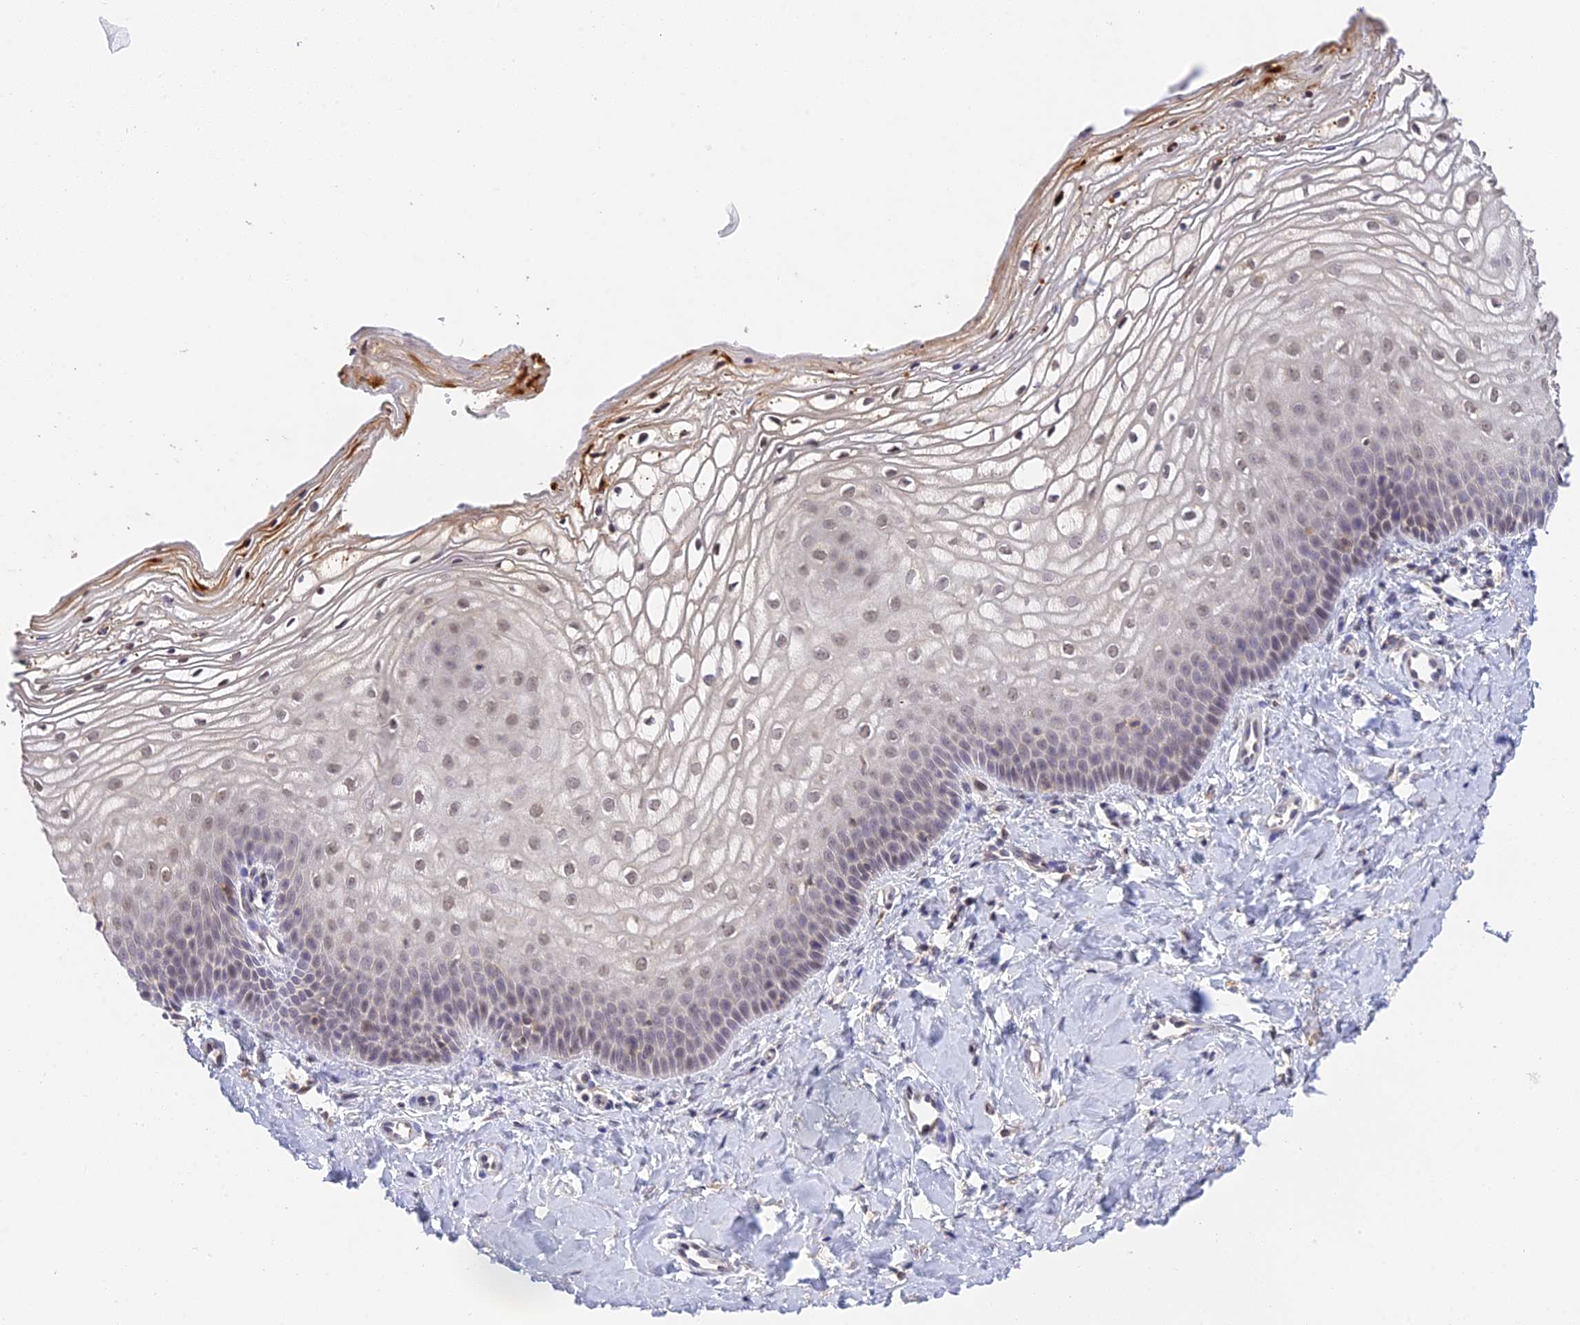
{"staining": {"intensity": "moderate", "quantity": "25%-75%", "location": "nuclear"}, "tissue": "vagina", "cell_type": "Squamous epithelial cells", "image_type": "normal", "snomed": [{"axis": "morphology", "description": "Normal tissue, NOS"}, {"axis": "topography", "description": "Vagina"}], "caption": "An immunohistochemistry photomicrograph of benign tissue is shown. Protein staining in brown labels moderate nuclear positivity in vagina within squamous epithelial cells.", "gene": "PEX16", "patient": {"sex": "female", "age": 68}}